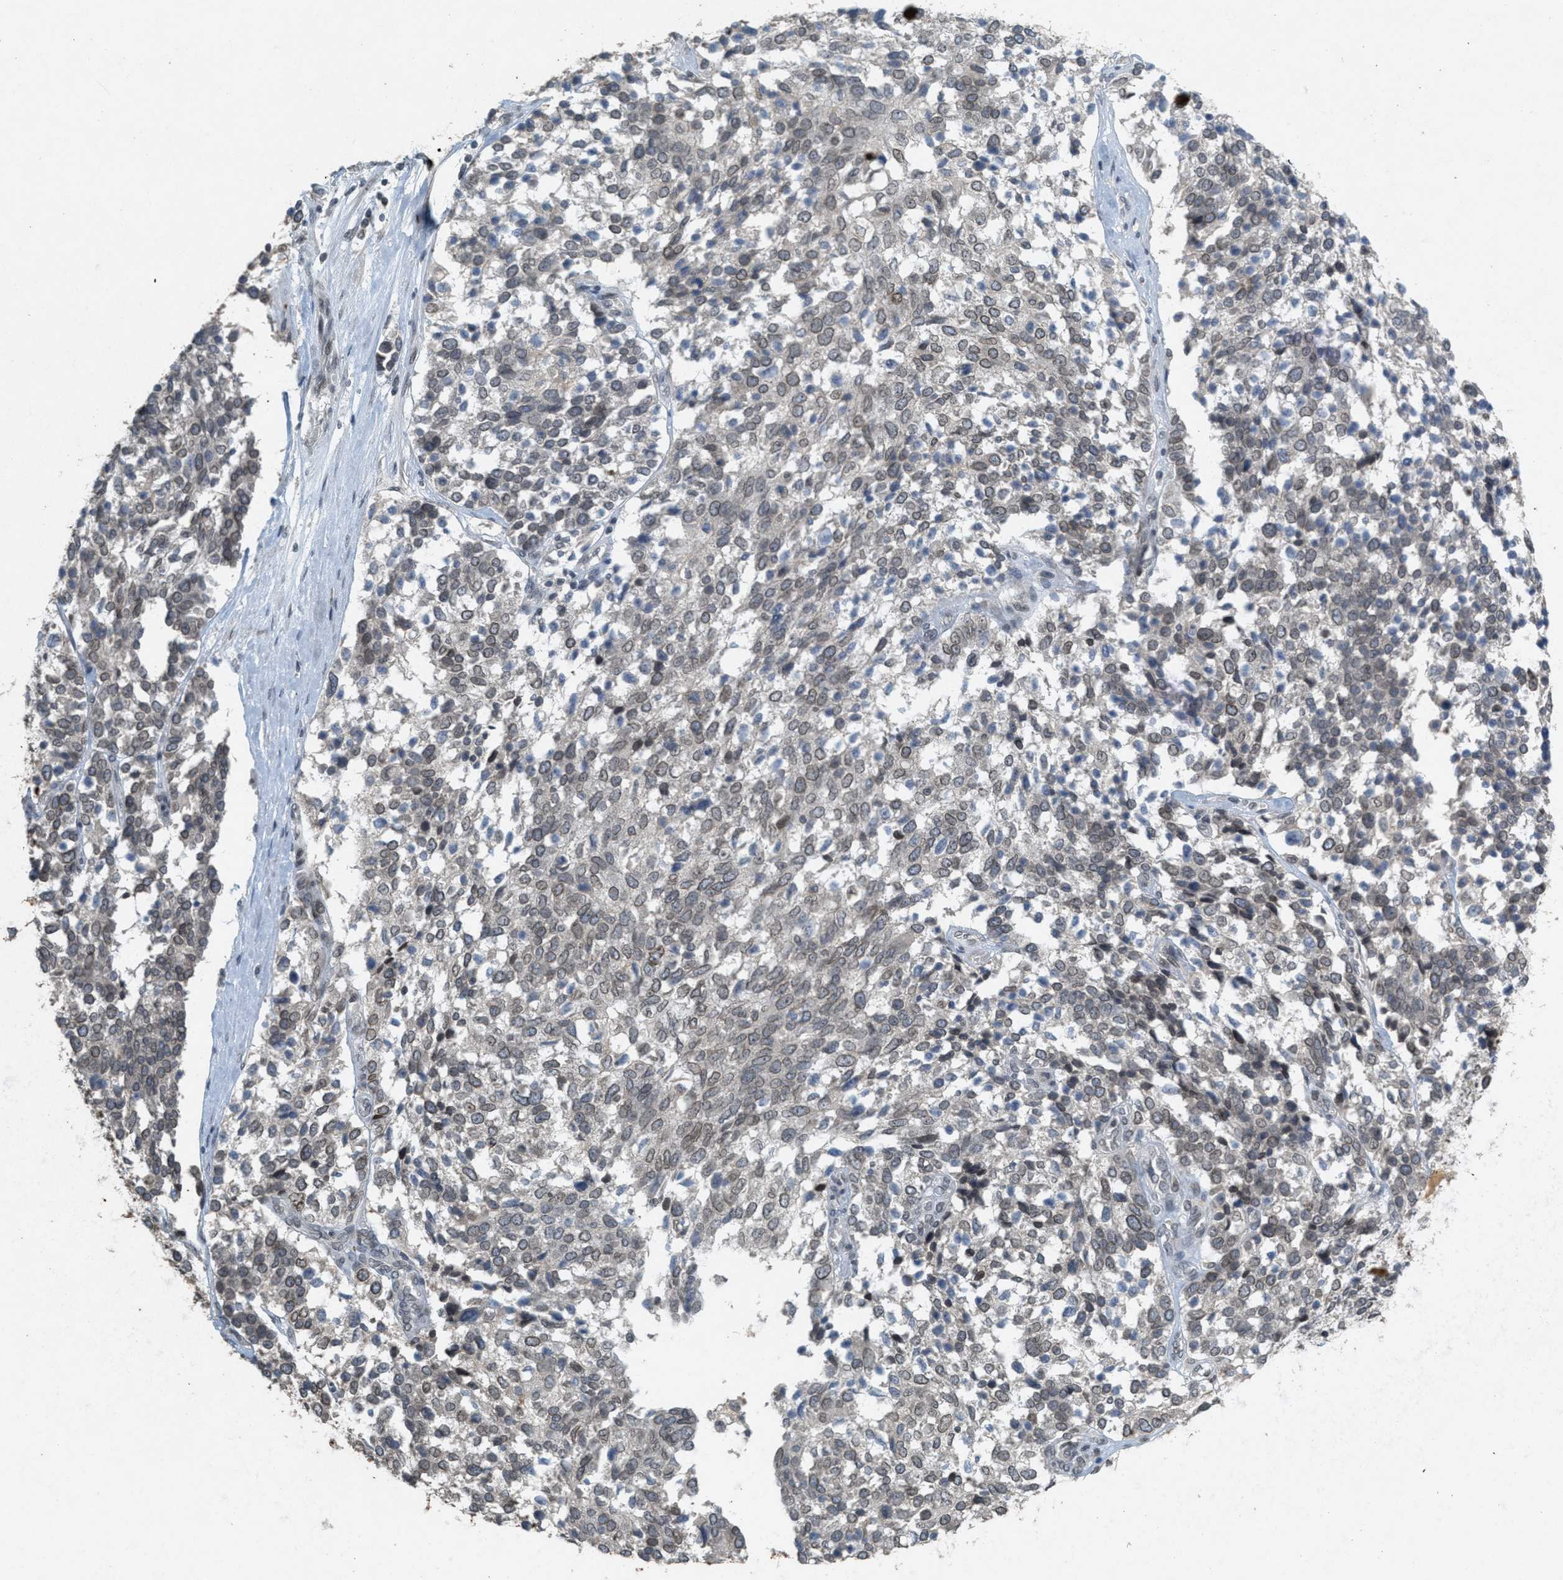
{"staining": {"intensity": "weak", "quantity": ">75%", "location": "cytoplasmic/membranous,nuclear"}, "tissue": "ovarian cancer", "cell_type": "Tumor cells", "image_type": "cancer", "snomed": [{"axis": "morphology", "description": "Cystadenocarcinoma, serous, NOS"}, {"axis": "topography", "description": "Ovary"}], "caption": "This histopathology image reveals immunohistochemistry staining of ovarian cancer (serous cystadenocarcinoma), with low weak cytoplasmic/membranous and nuclear positivity in approximately >75% of tumor cells.", "gene": "ABHD6", "patient": {"sex": "female", "age": 44}}